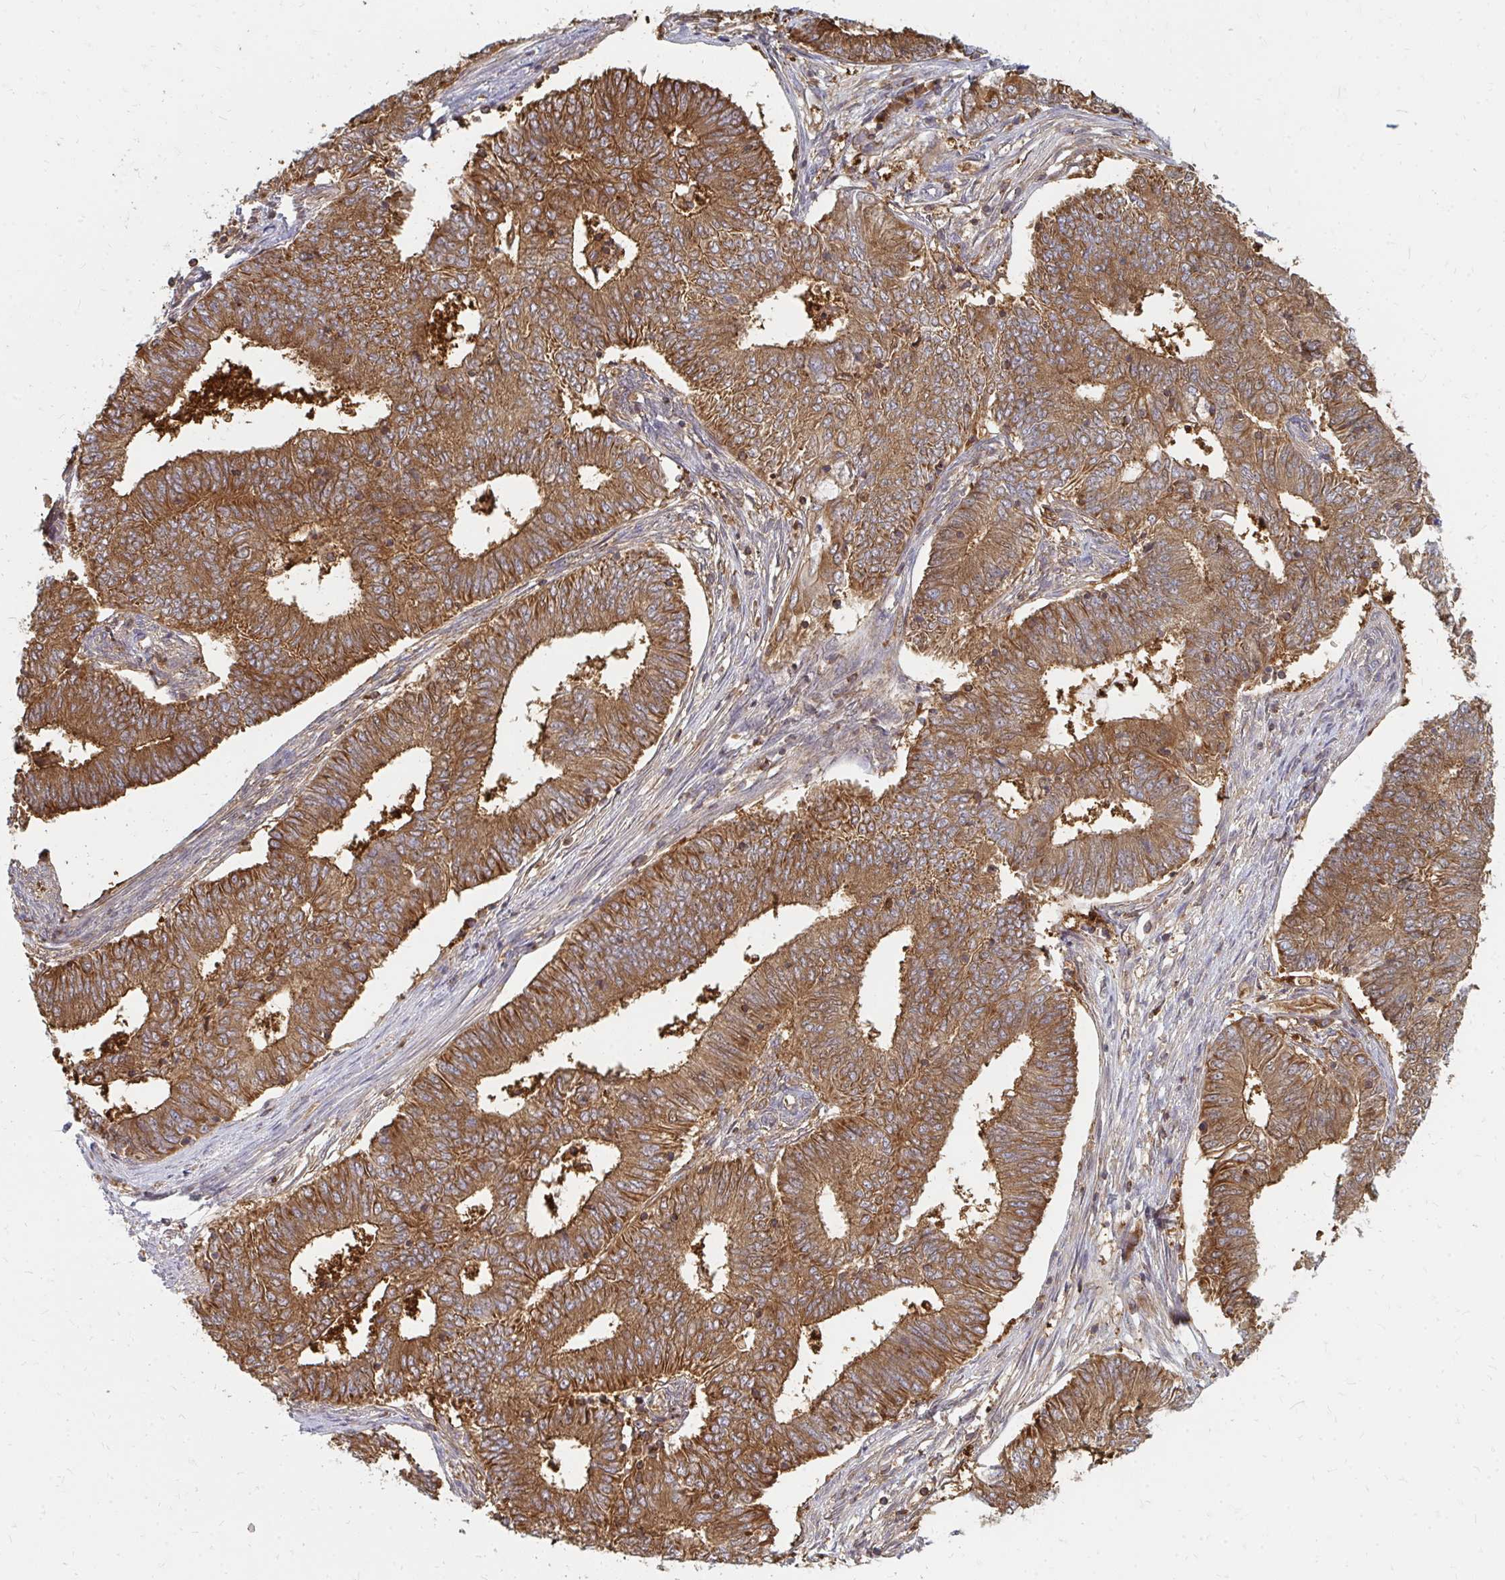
{"staining": {"intensity": "moderate", "quantity": ">75%", "location": "cytoplasmic/membranous"}, "tissue": "endometrial cancer", "cell_type": "Tumor cells", "image_type": "cancer", "snomed": [{"axis": "morphology", "description": "Adenocarcinoma, NOS"}, {"axis": "topography", "description": "Endometrium"}], "caption": "This image reveals immunohistochemistry staining of human adenocarcinoma (endometrial), with medium moderate cytoplasmic/membranous positivity in approximately >75% of tumor cells.", "gene": "ZNF285", "patient": {"sex": "female", "age": 62}}